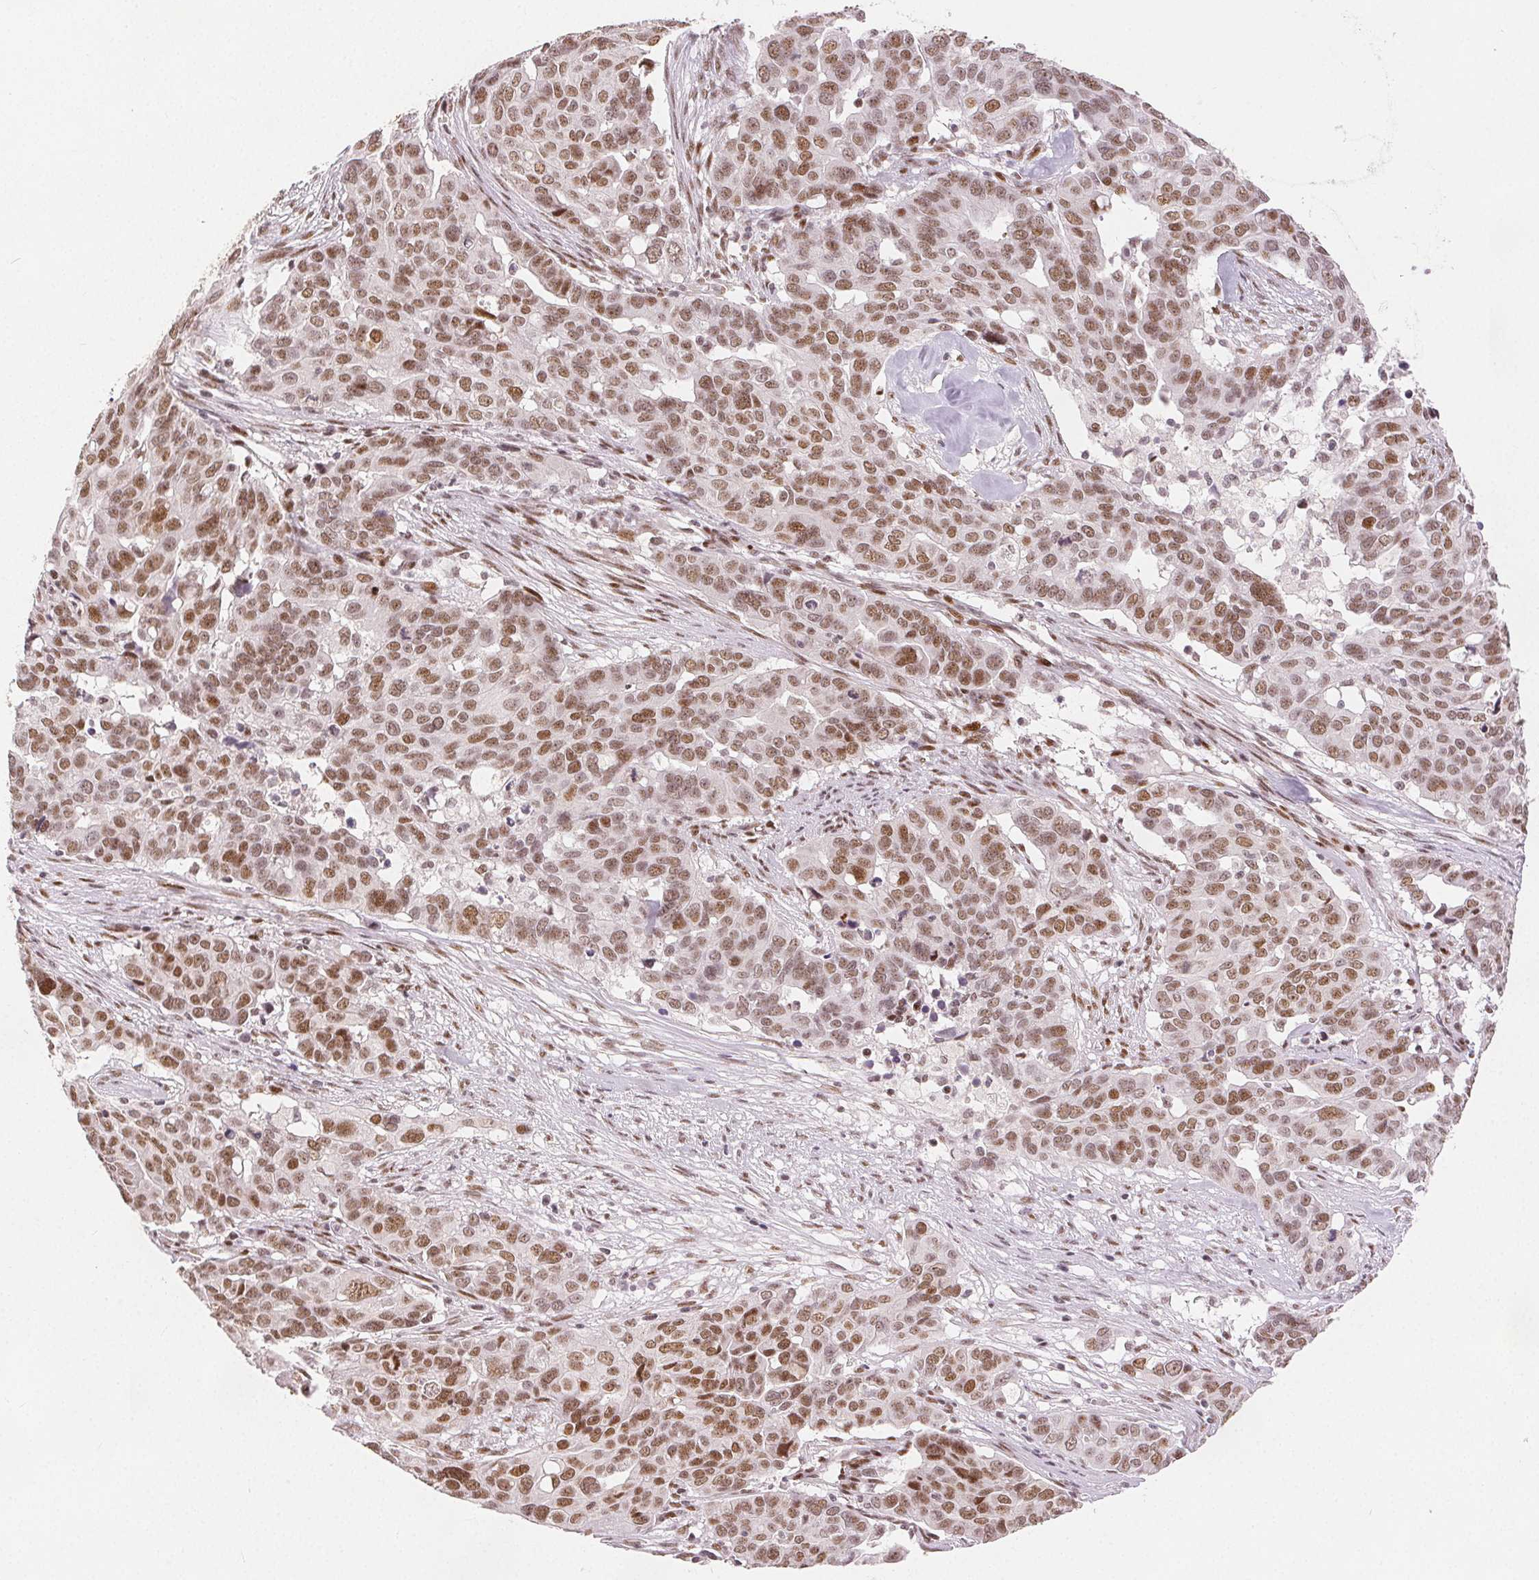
{"staining": {"intensity": "moderate", "quantity": ">75%", "location": "nuclear"}, "tissue": "ovarian cancer", "cell_type": "Tumor cells", "image_type": "cancer", "snomed": [{"axis": "morphology", "description": "Carcinoma, endometroid"}, {"axis": "topography", "description": "Ovary"}], "caption": "This histopathology image exhibits immunohistochemistry (IHC) staining of endometroid carcinoma (ovarian), with medium moderate nuclear expression in about >75% of tumor cells.", "gene": "ZNF703", "patient": {"sex": "female", "age": 78}}